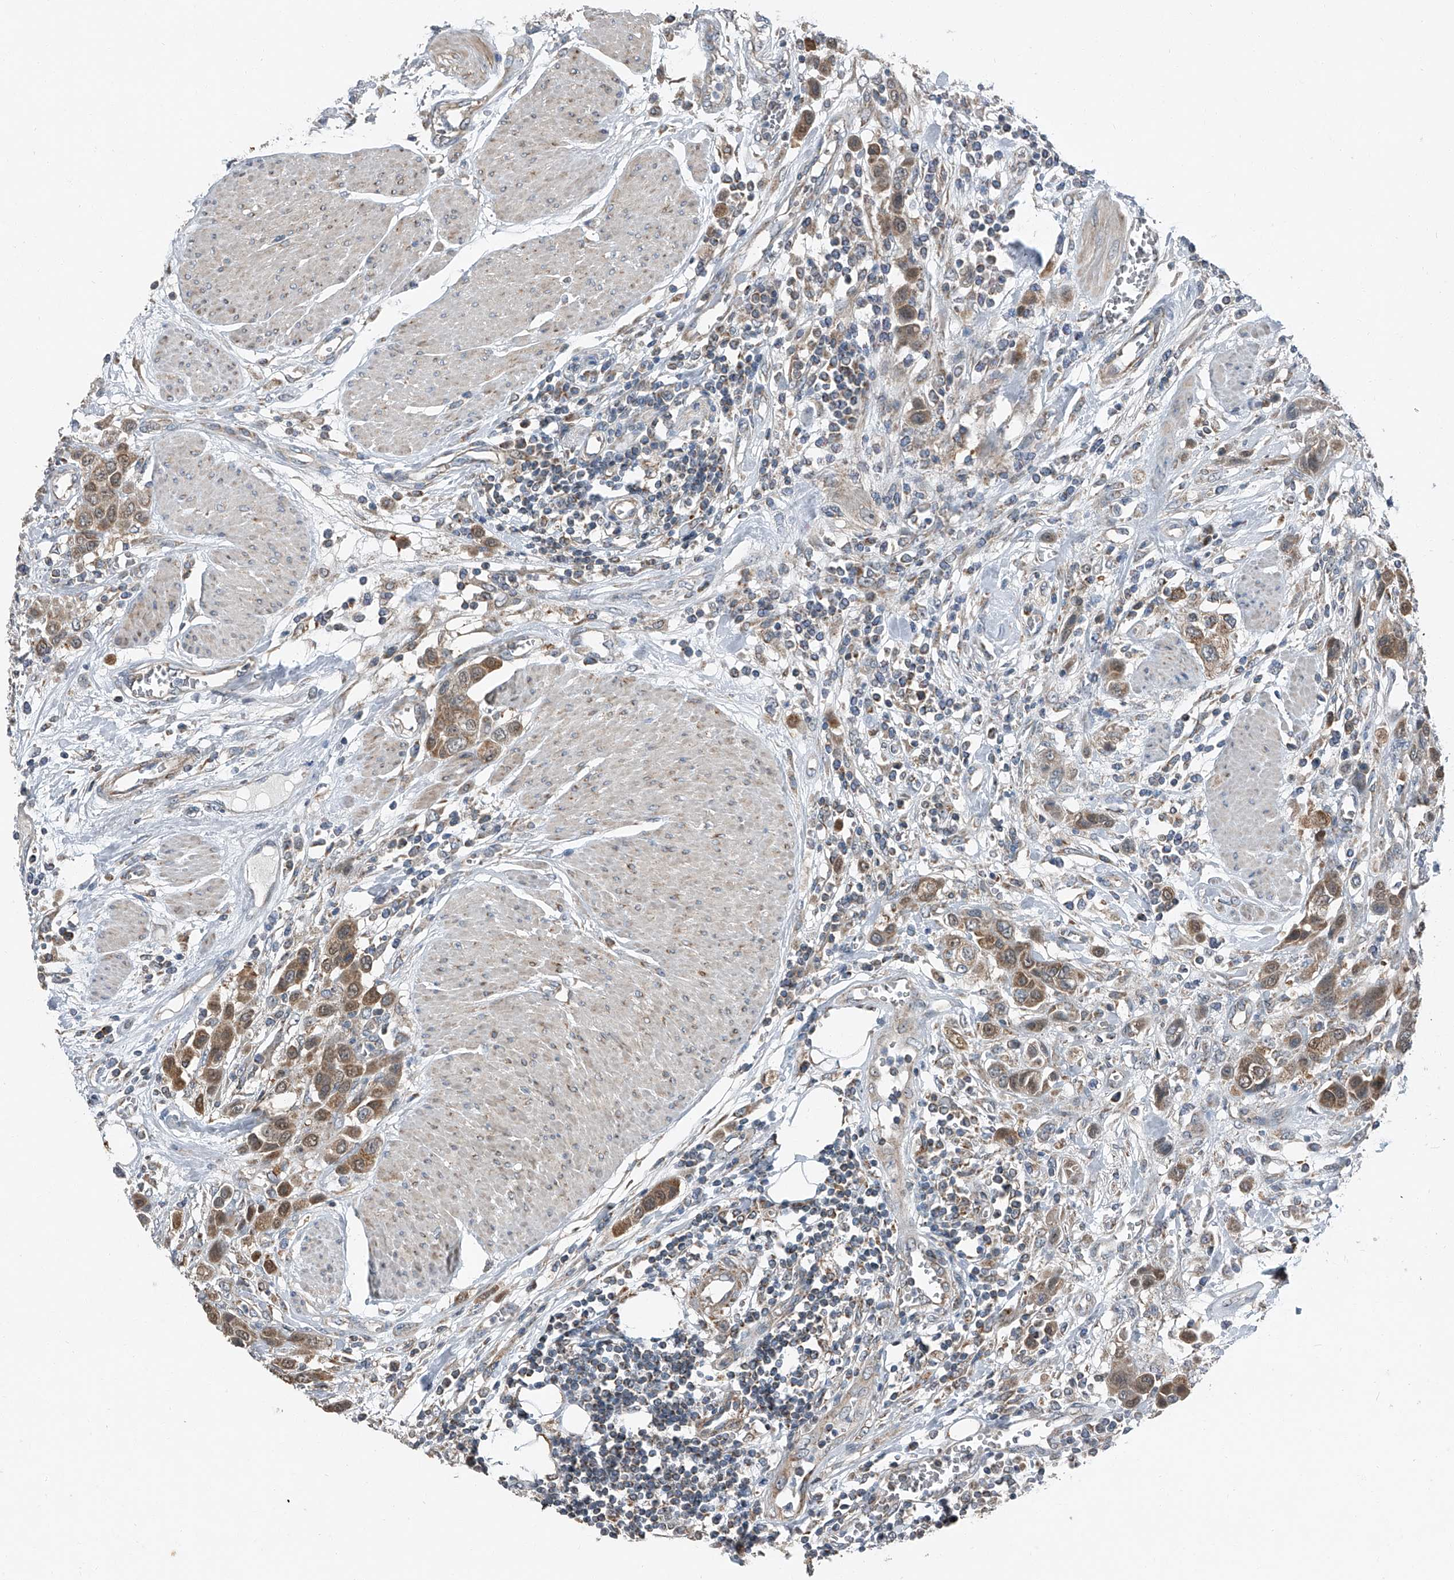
{"staining": {"intensity": "moderate", "quantity": ">75%", "location": "cytoplasmic/membranous"}, "tissue": "urothelial cancer", "cell_type": "Tumor cells", "image_type": "cancer", "snomed": [{"axis": "morphology", "description": "Urothelial carcinoma, High grade"}, {"axis": "topography", "description": "Urinary bladder"}], "caption": "IHC staining of urothelial carcinoma (high-grade), which exhibits medium levels of moderate cytoplasmic/membranous expression in approximately >75% of tumor cells indicating moderate cytoplasmic/membranous protein expression. The staining was performed using DAB (3,3'-diaminobenzidine) (brown) for protein detection and nuclei were counterstained in hematoxylin (blue).", "gene": "CHRNA7", "patient": {"sex": "male", "age": 50}}